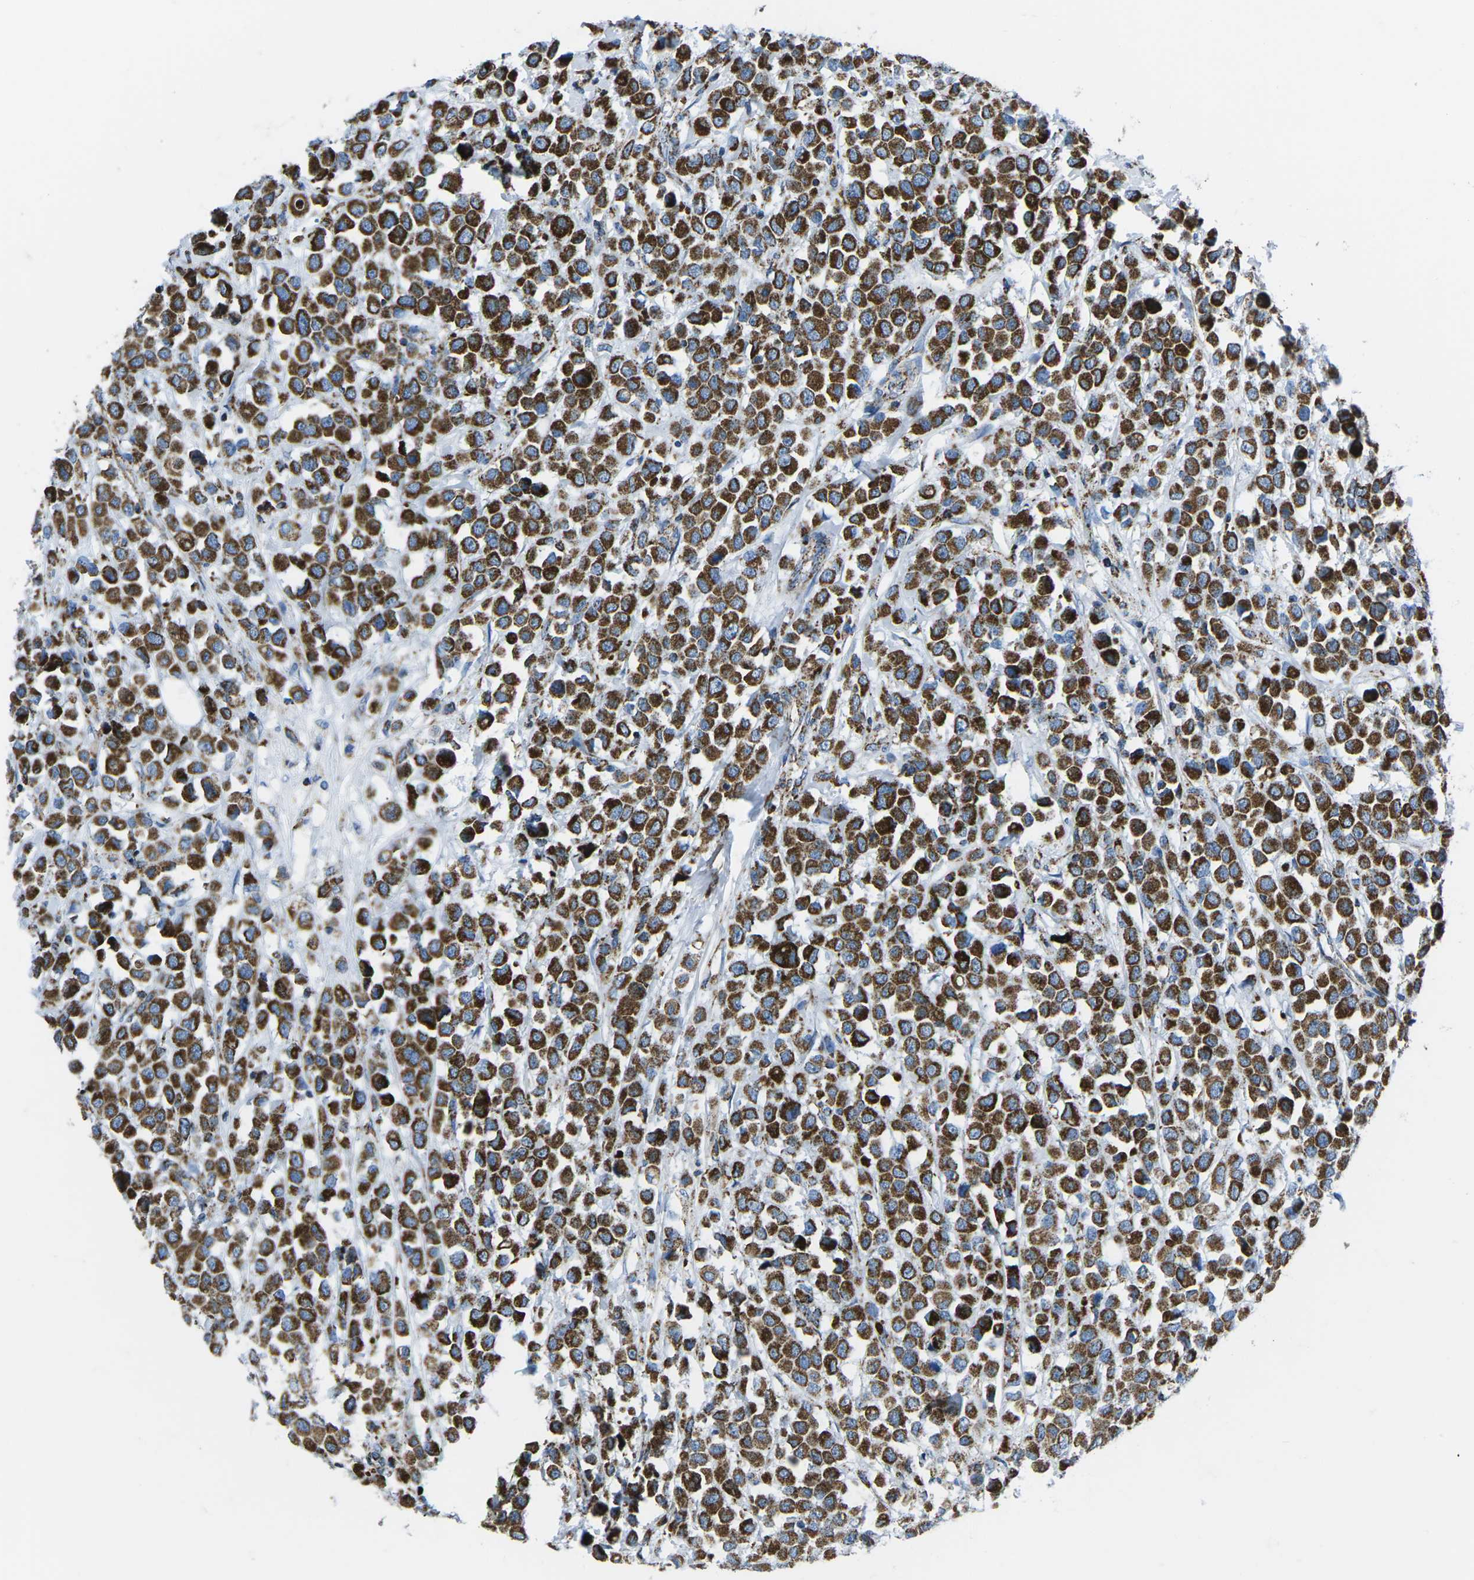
{"staining": {"intensity": "strong", "quantity": ">75%", "location": "cytoplasmic/membranous"}, "tissue": "breast cancer", "cell_type": "Tumor cells", "image_type": "cancer", "snomed": [{"axis": "morphology", "description": "Duct carcinoma"}, {"axis": "topography", "description": "Breast"}], "caption": "Immunohistochemical staining of breast intraductal carcinoma shows high levels of strong cytoplasmic/membranous staining in approximately >75% of tumor cells. The protein is shown in brown color, while the nuclei are stained blue.", "gene": "COX6C", "patient": {"sex": "female", "age": 61}}